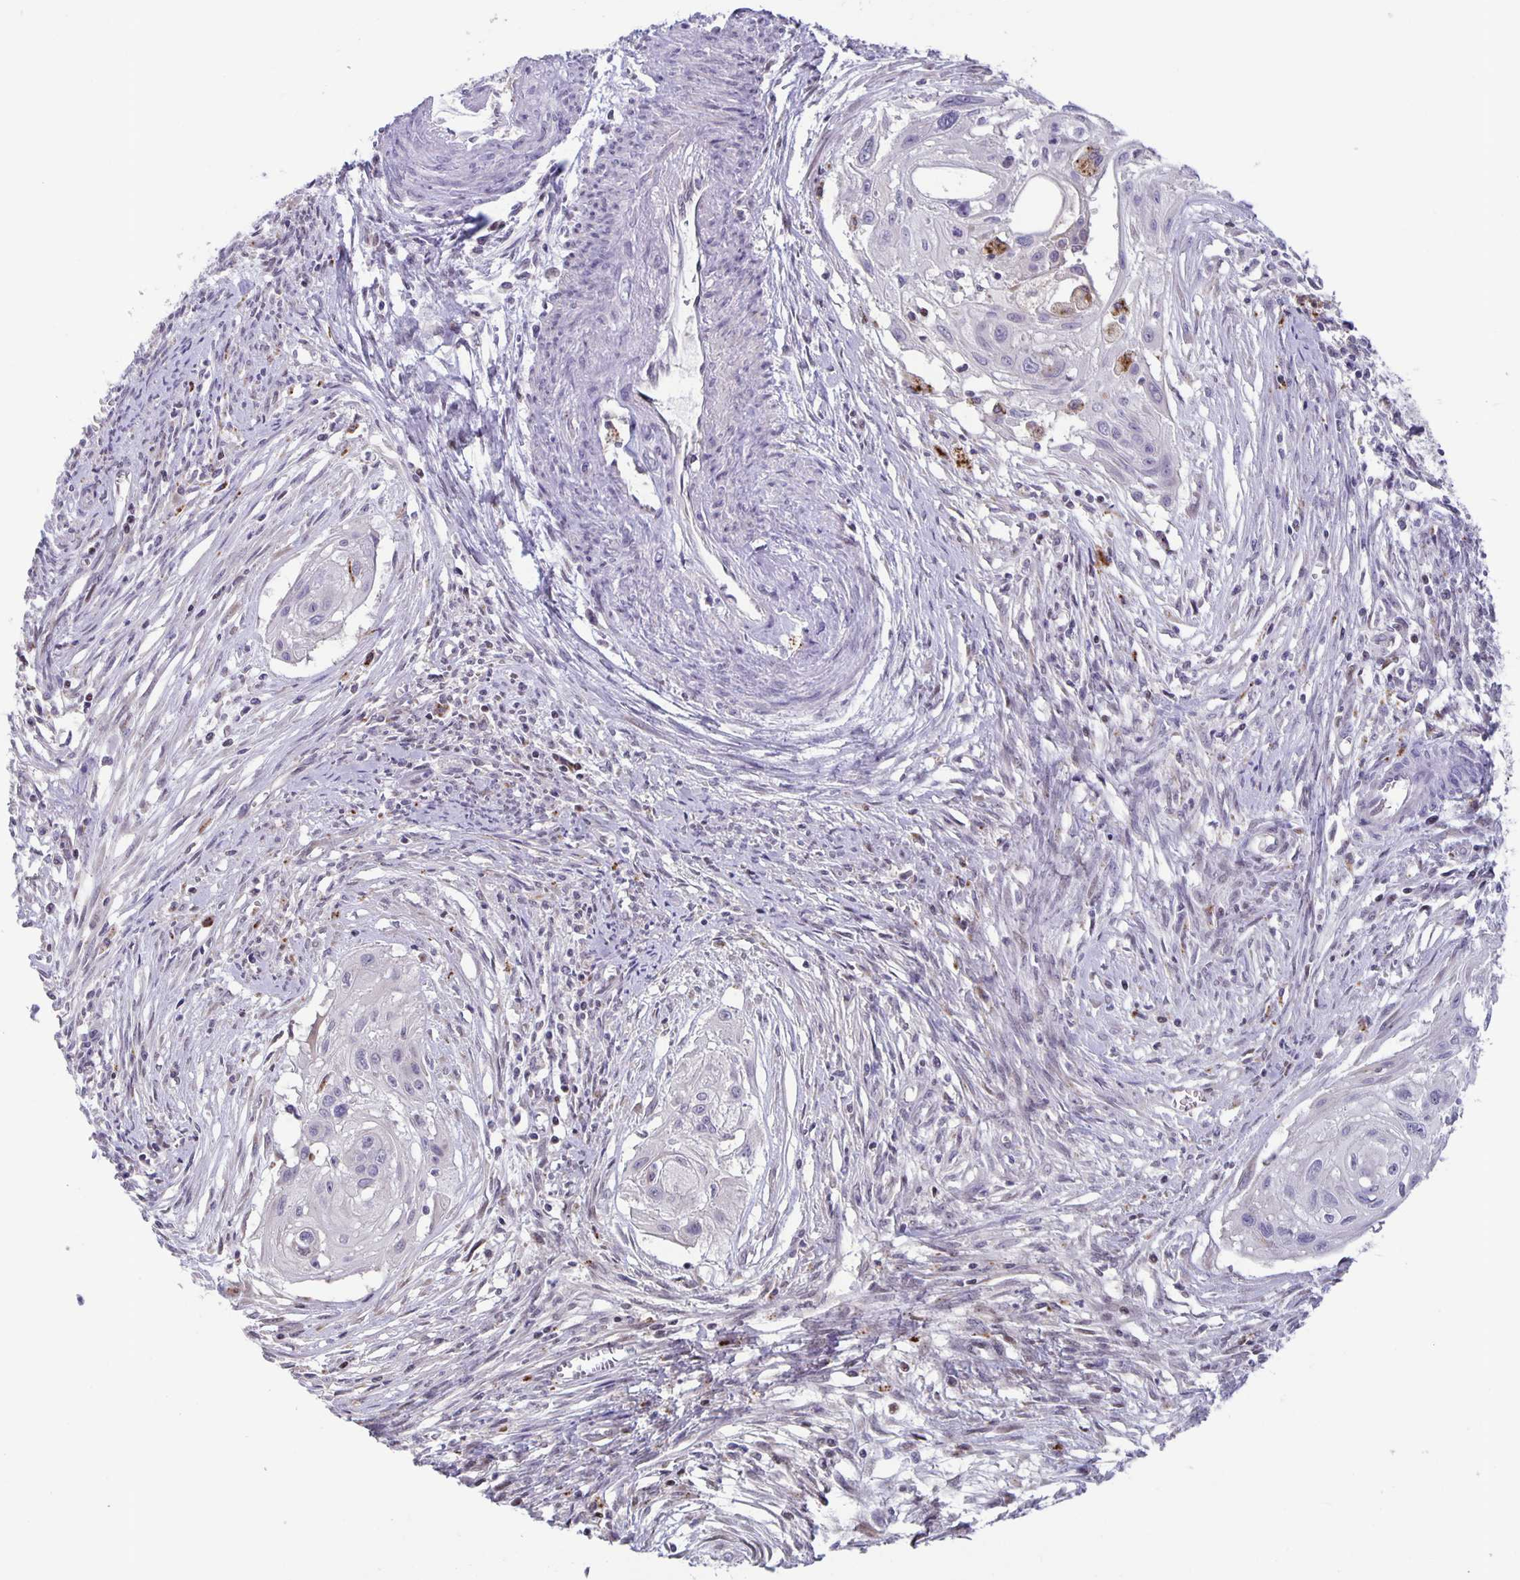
{"staining": {"intensity": "negative", "quantity": "none", "location": "none"}, "tissue": "cervical cancer", "cell_type": "Tumor cells", "image_type": "cancer", "snomed": [{"axis": "morphology", "description": "Squamous cell carcinoma, NOS"}, {"axis": "topography", "description": "Cervix"}], "caption": "A high-resolution photomicrograph shows immunohistochemistry staining of cervical cancer (squamous cell carcinoma), which shows no significant staining in tumor cells.", "gene": "MAPK12", "patient": {"sex": "female", "age": 49}}